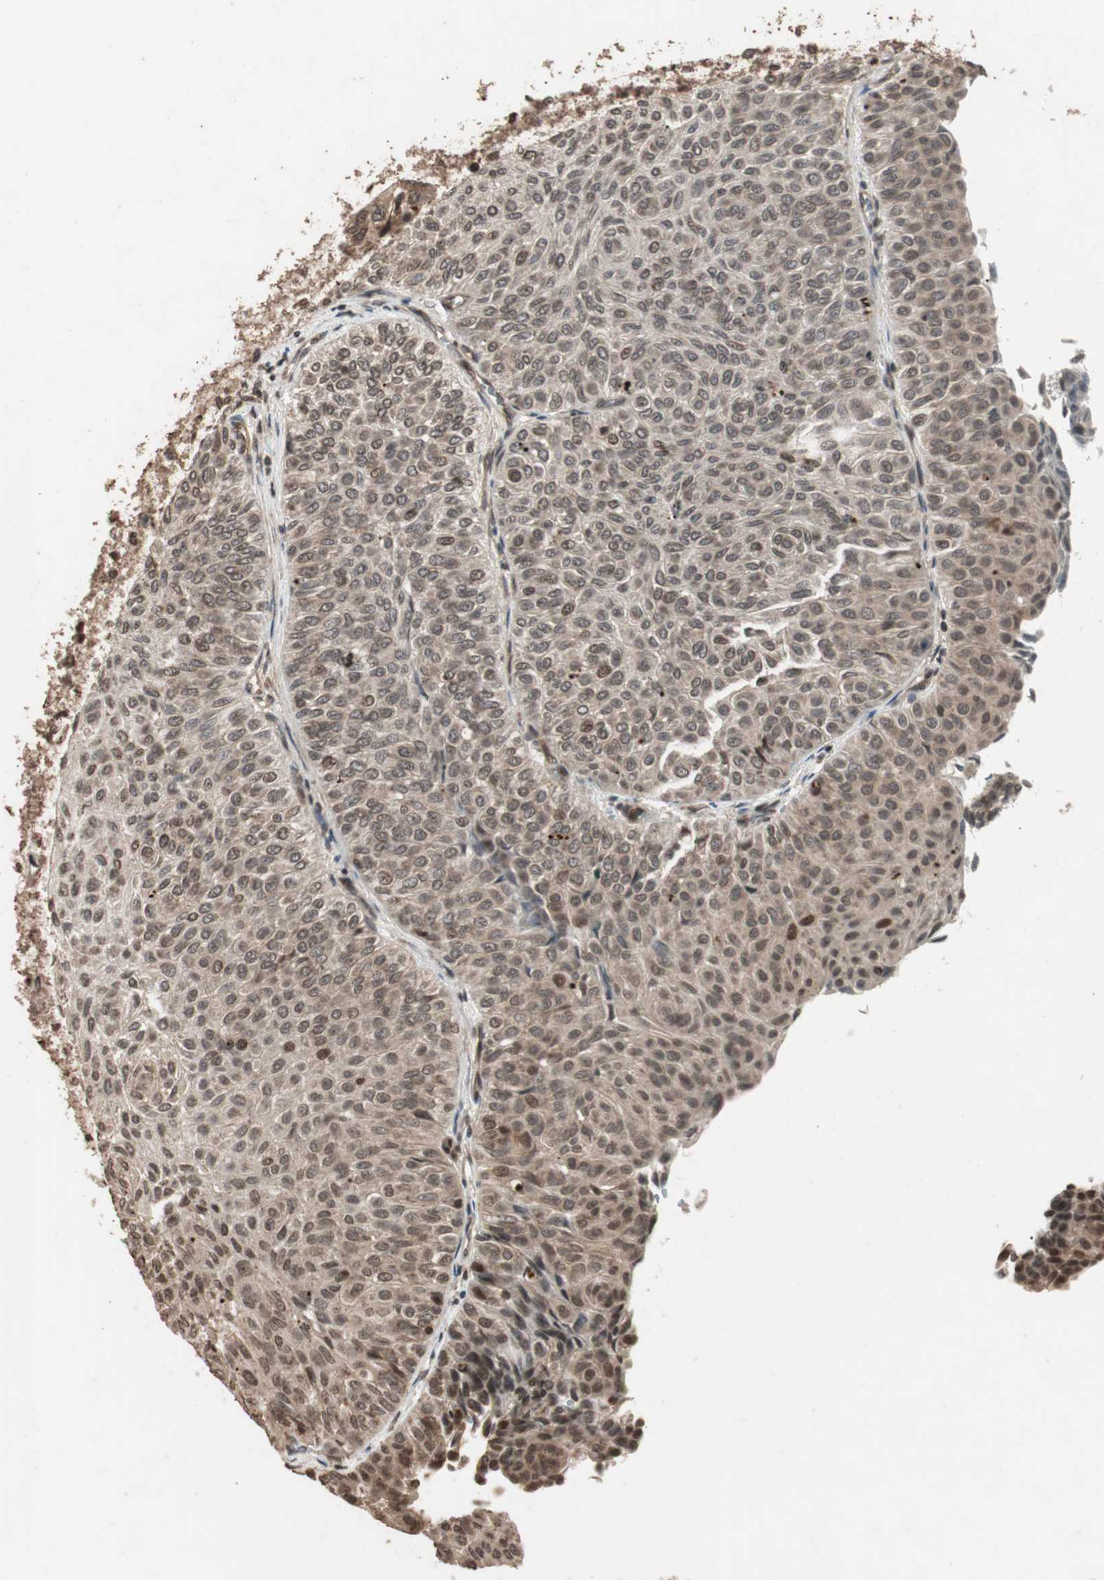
{"staining": {"intensity": "weak", "quantity": "25%-75%", "location": "nuclear"}, "tissue": "urothelial cancer", "cell_type": "Tumor cells", "image_type": "cancer", "snomed": [{"axis": "morphology", "description": "Urothelial carcinoma, Low grade"}, {"axis": "topography", "description": "Urinary bladder"}], "caption": "This photomicrograph reveals immunohistochemistry (IHC) staining of low-grade urothelial carcinoma, with low weak nuclear positivity in approximately 25%-75% of tumor cells.", "gene": "ZFC3H1", "patient": {"sex": "male", "age": 78}}